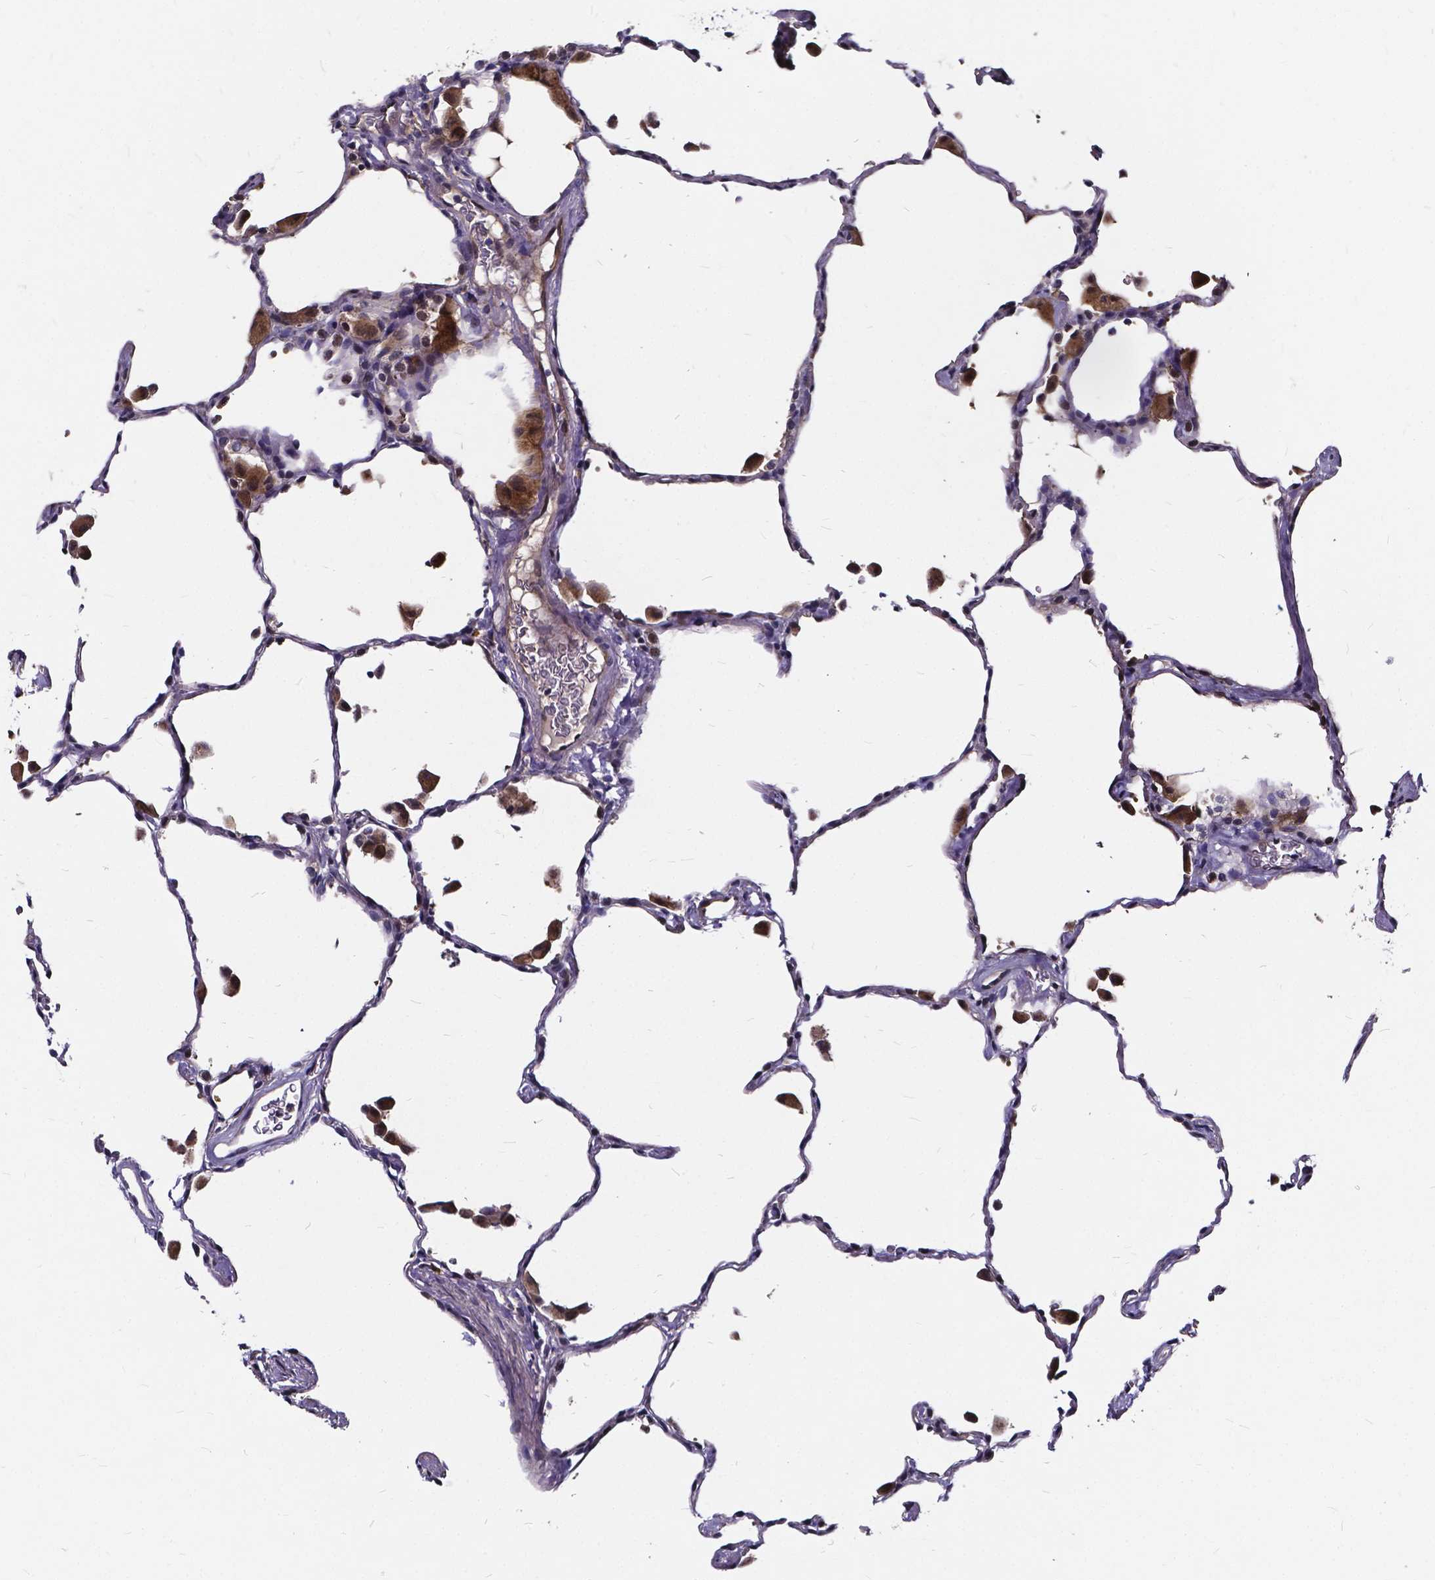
{"staining": {"intensity": "negative", "quantity": "none", "location": "none"}, "tissue": "lung", "cell_type": "Alveolar cells", "image_type": "normal", "snomed": [{"axis": "morphology", "description": "Normal tissue, NOS"}, {"axis": "topography", "description": "Lung"}], "caption": "A high-resolution photomicrograph shows immunohistochemistry staining of normal lung, which exhibits no significant expression in alveolar cells.", "gene": "SOWAHA", "patient": {"sex": "female", "age": 47}}